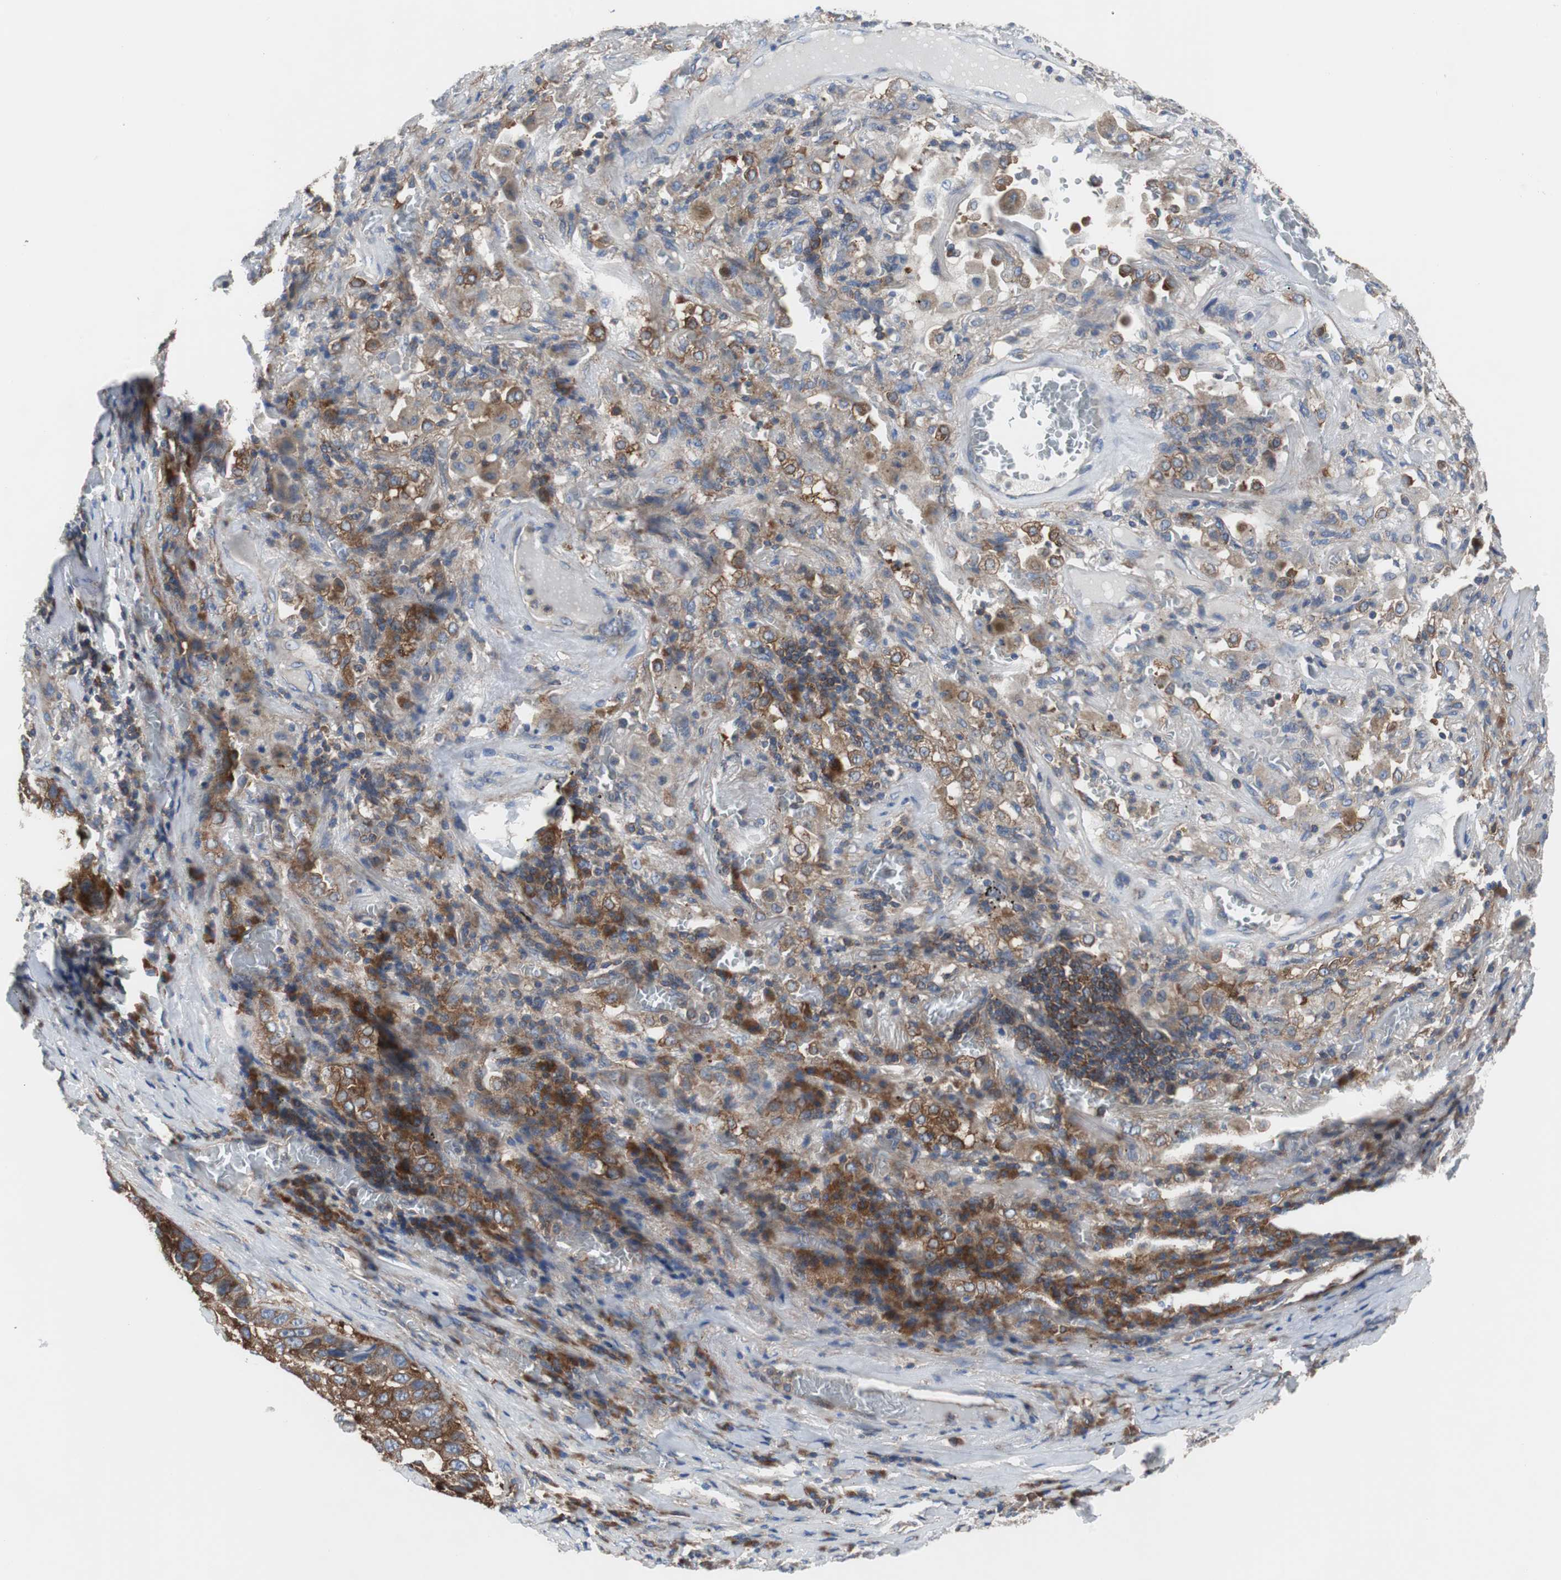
{"staining": {"intensity": "moderate", "quantity": ">75%", "location": "cytoplasmic/membranous"}, "tissue": "lung cancer", "cell_type": "Tumor cells", "image_type": "cancer", "snomed": [{"axis": "morphology", "description": "Squamous cell carcinoma, NOS"}, {"axis": "topography", "description": "Lung"}], "caption": "This is an image of immunohistochemistry staining of squamous cell carcinoma (lung), which shows moderate expression in the cytoplasmic/membranous of tumor cells.", "gene": "BRAF", "patient": {"sex": "male", "age": 57}}